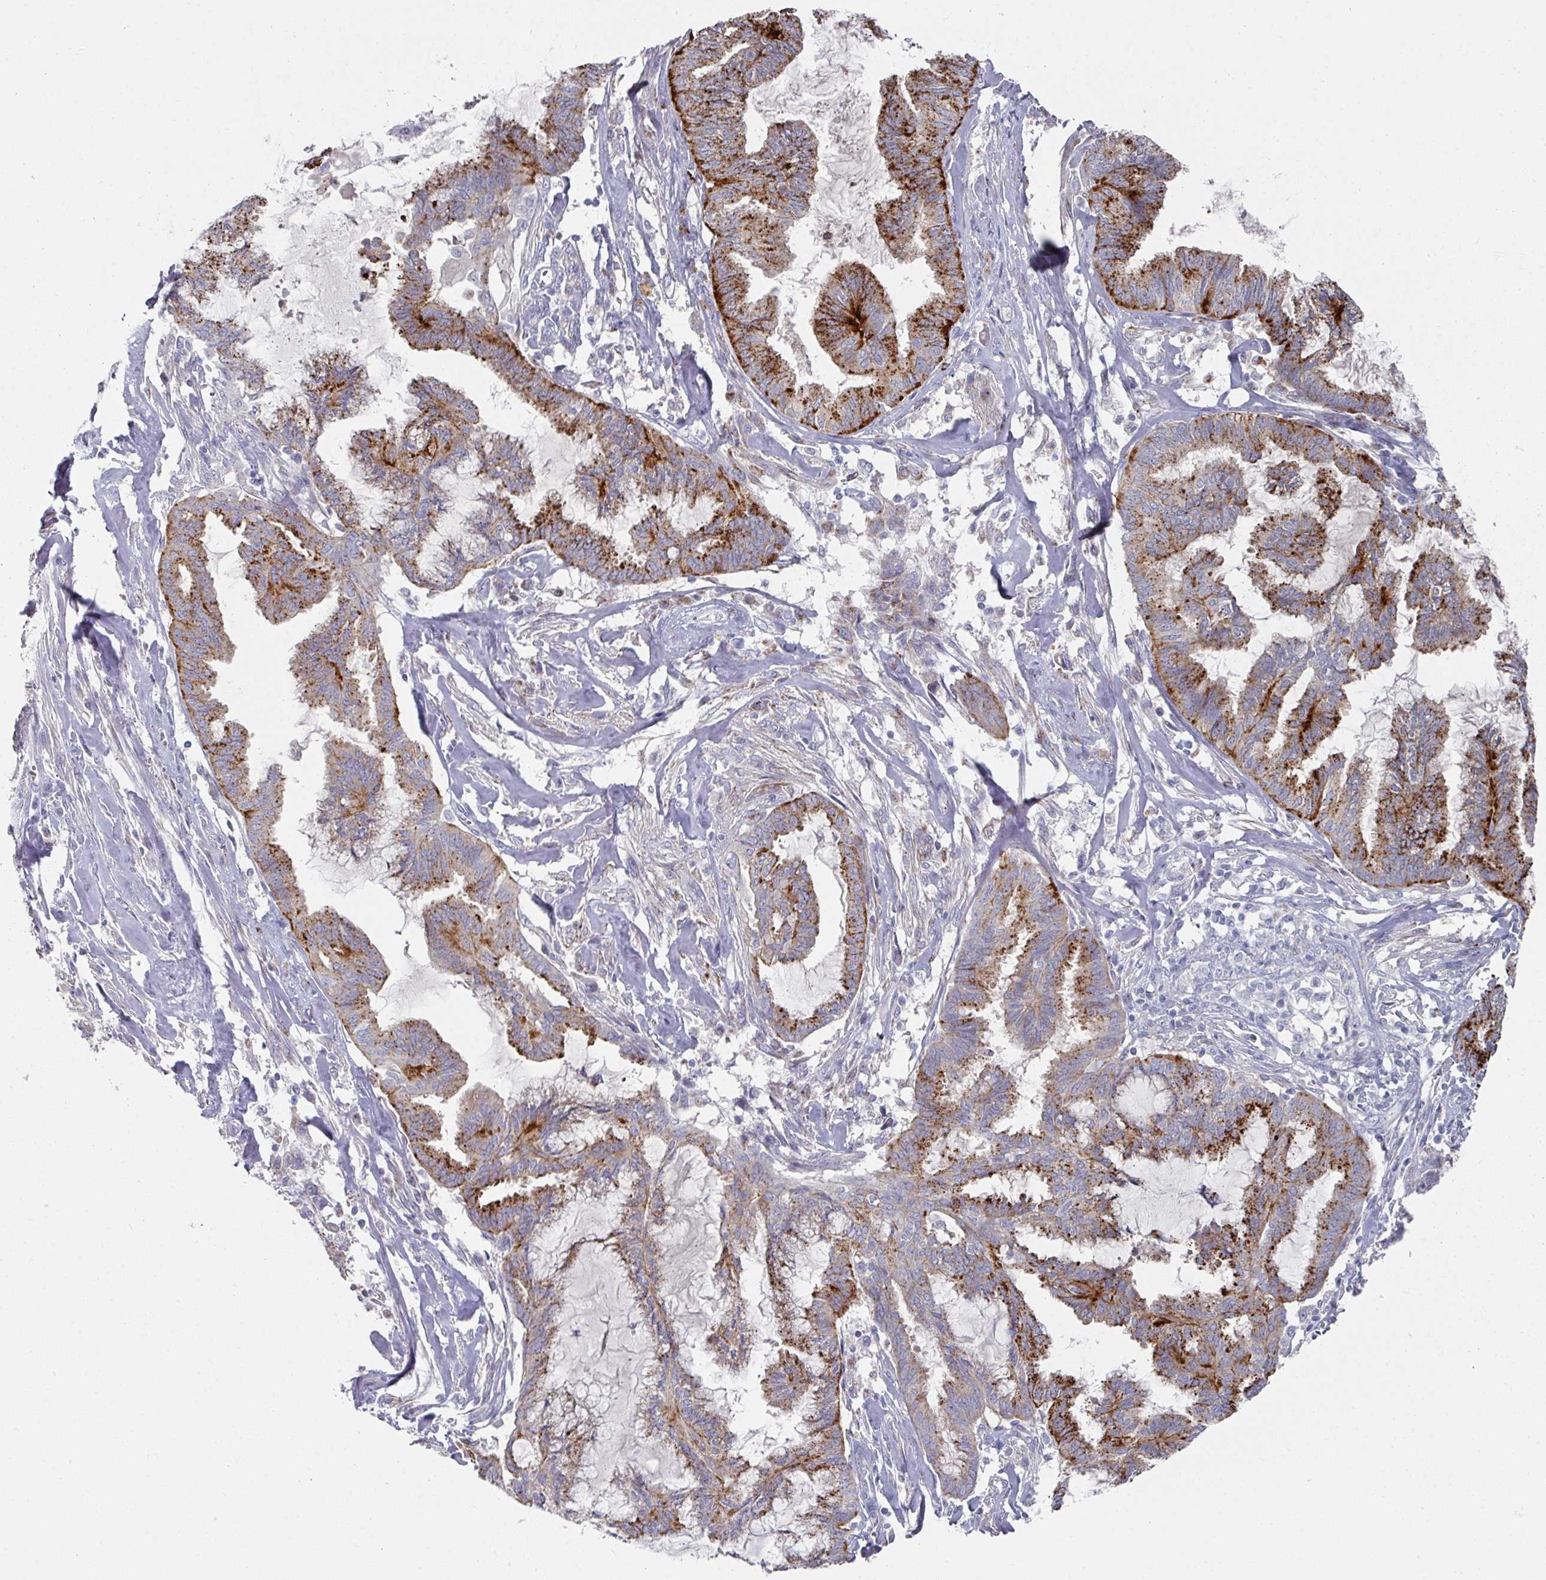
{"staining": {"intensity": "strong", "quantity": ">75%", "location": "cytoplasmic/membranous"}, "tissue": "endometrial cancer", "cell_type": "Tumor cells", "image_type": "cancer", "snomed": [{"axis": "morphology", "description": "Adenocarcinoma, NOS"}, {"axis": "topography", "description": "Endometrium"}], "caption": "DAB immunohistochemical staining of human endometrial adenocarcinoma displays strong cytoplasmic/membranous protein expression in approximately >75% of tumor cells. The protein of interest is stained brown, and the nuclei are stained in blue (DAB IHC with brightfield microscopy, high magnification).", "gene": "NT5C1A", "patient": {"sex": "female", "age": 86}}